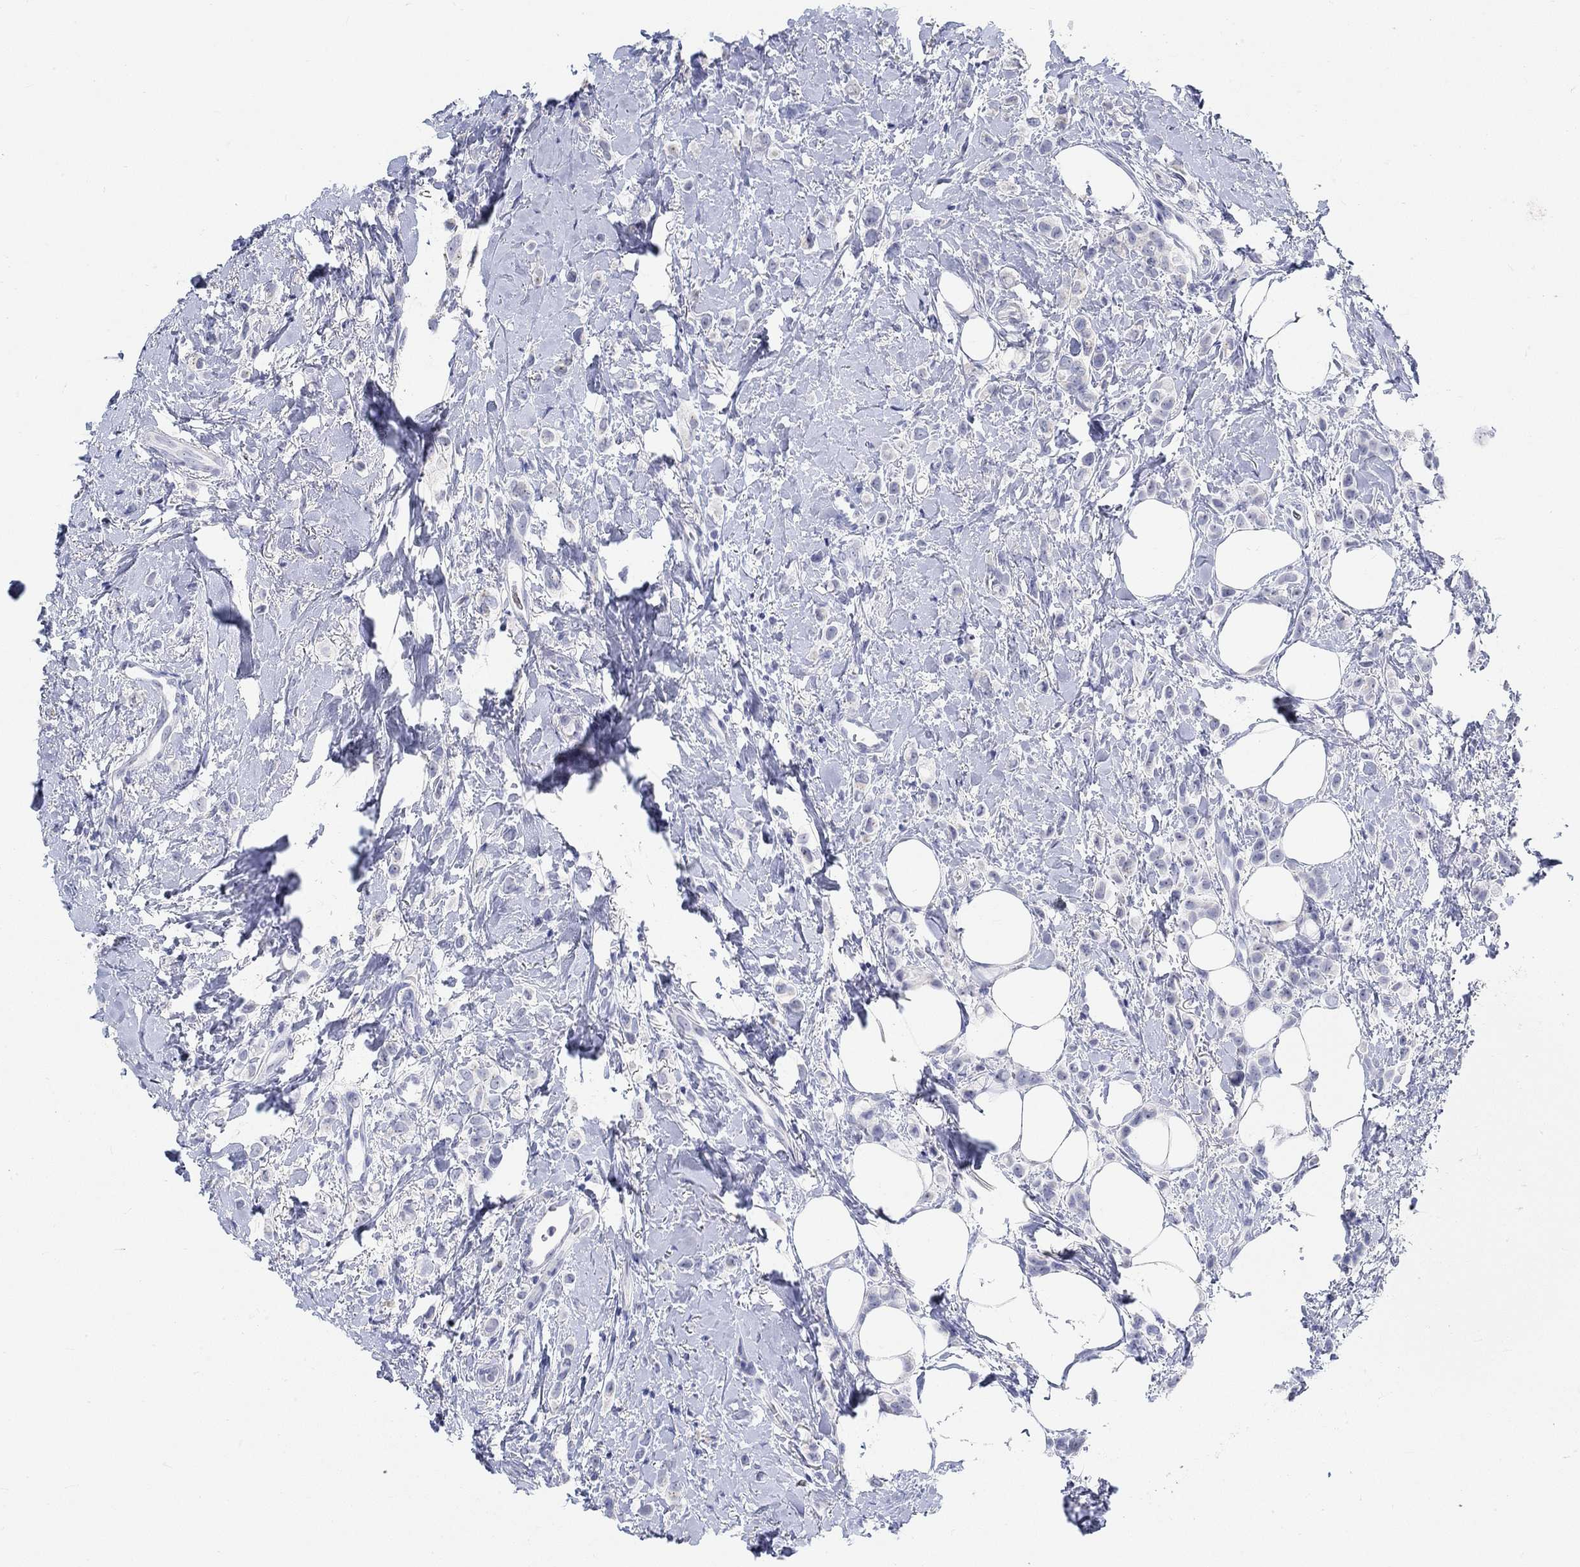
{"staining": {"intensity": "negative", "quantity": "none", "location": "none"}, "tissue": "breast cancer", "cell_type": "Tumor cells", "image_type": "cancer", "snomed": [{"axis": "morphology", "description": "Lobular carcinoma"}, {"axis": "topography", "description": "Breast"}], "caption": "Tumor cells show no significant protein positivity in breast lobular carcinoma.", "gene": "GRIA3", "patient": {"sex": "female", "age": 66}}